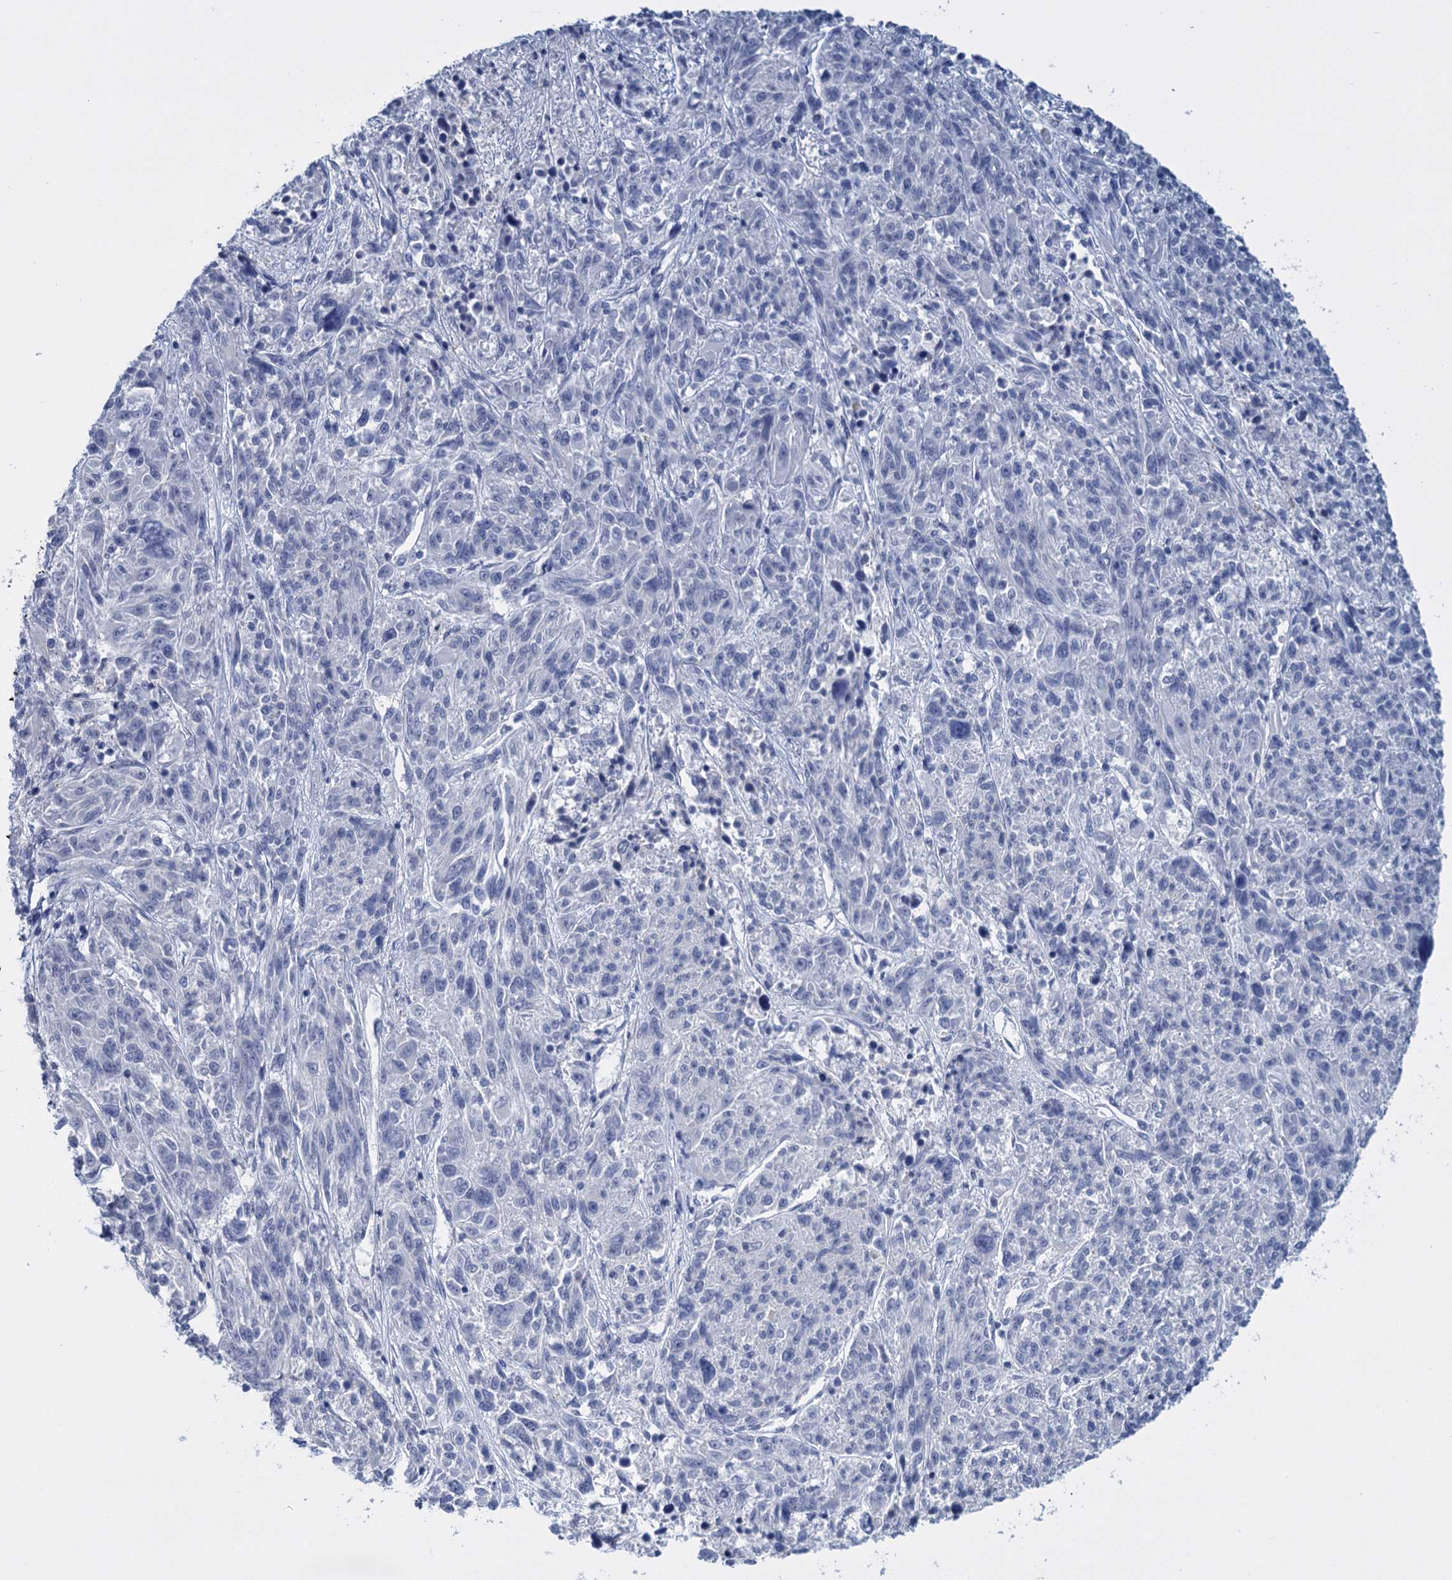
{"staining": {"intensity": "negative", "quantity": "none", "location": "none"}, "tissue": "melanoma", "cell_type": "Tumor cells", "image_type": "cancer", "snomed": [{"axis": "morphology", "description": "Malignant melanoma, NOS"}, {"axis": "topography", "description": "Skin"}], "caption": "Immunohistochemistry of malignant melanoma demonstrates no staining in tumor cells.", "gene": "SNCG", "patient": {"sex": "male", "age": 53}}